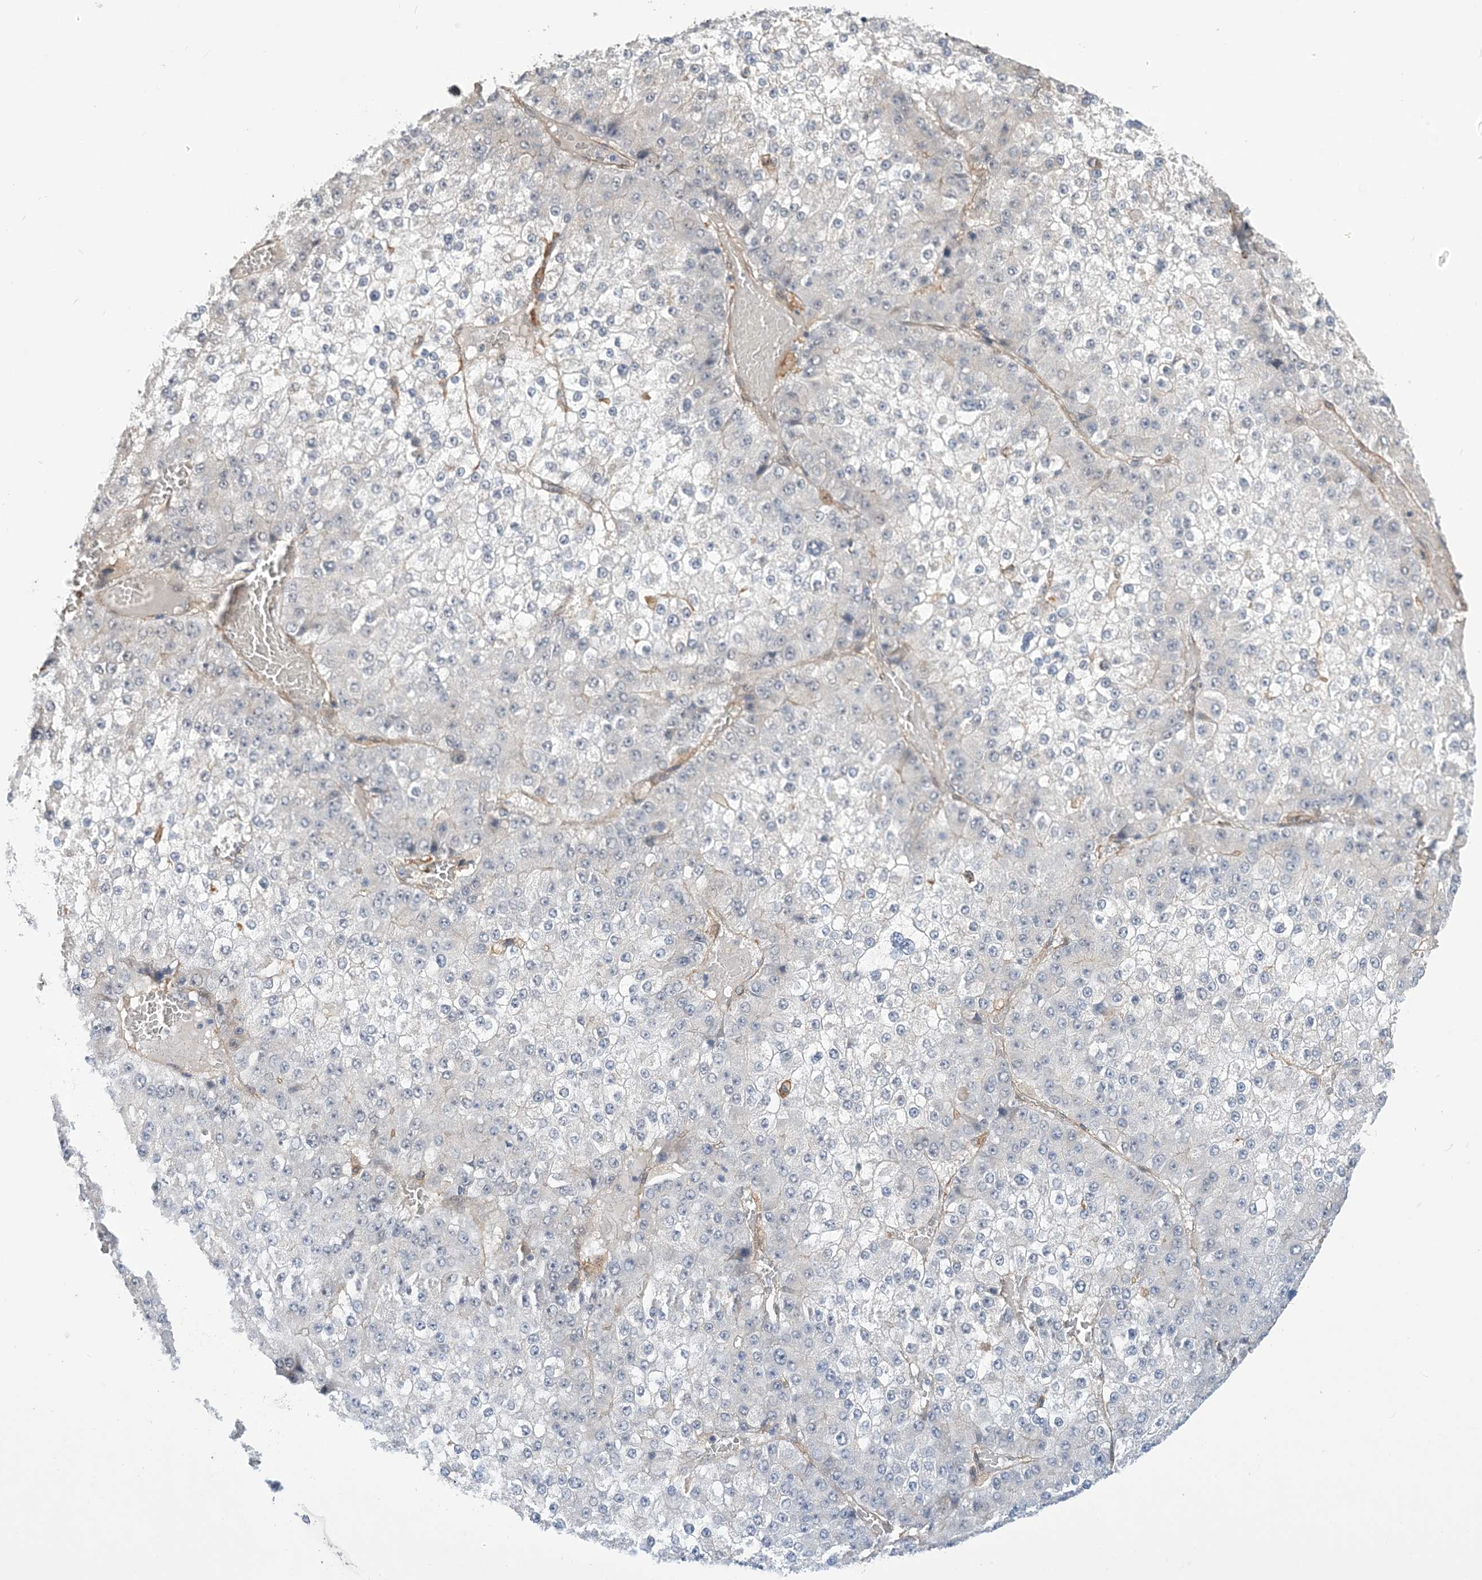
{"staining": {"intensity": "negative", "quantity": "none", "location": "none"}, "tissue": "liver cancer", "cell_type": "Tumor cells", "image_type": "cancer", "snomed": [{"axis": "morphology", "description": "Carcinoma, Hepatocellular, NOS"}, {"axis": "topography", "description": "Liver"}], "caption": "Immunohistochemistry (IHC) image of neoplastic tissue: liver cancer (hepatocellular carcinoma) stained with DAB (3,3'-diaminobenzidine) reveals no significant protein expression in tumor cells.", "gene": "ZNF8", "patient": {"sex": "female", "age": 73}}